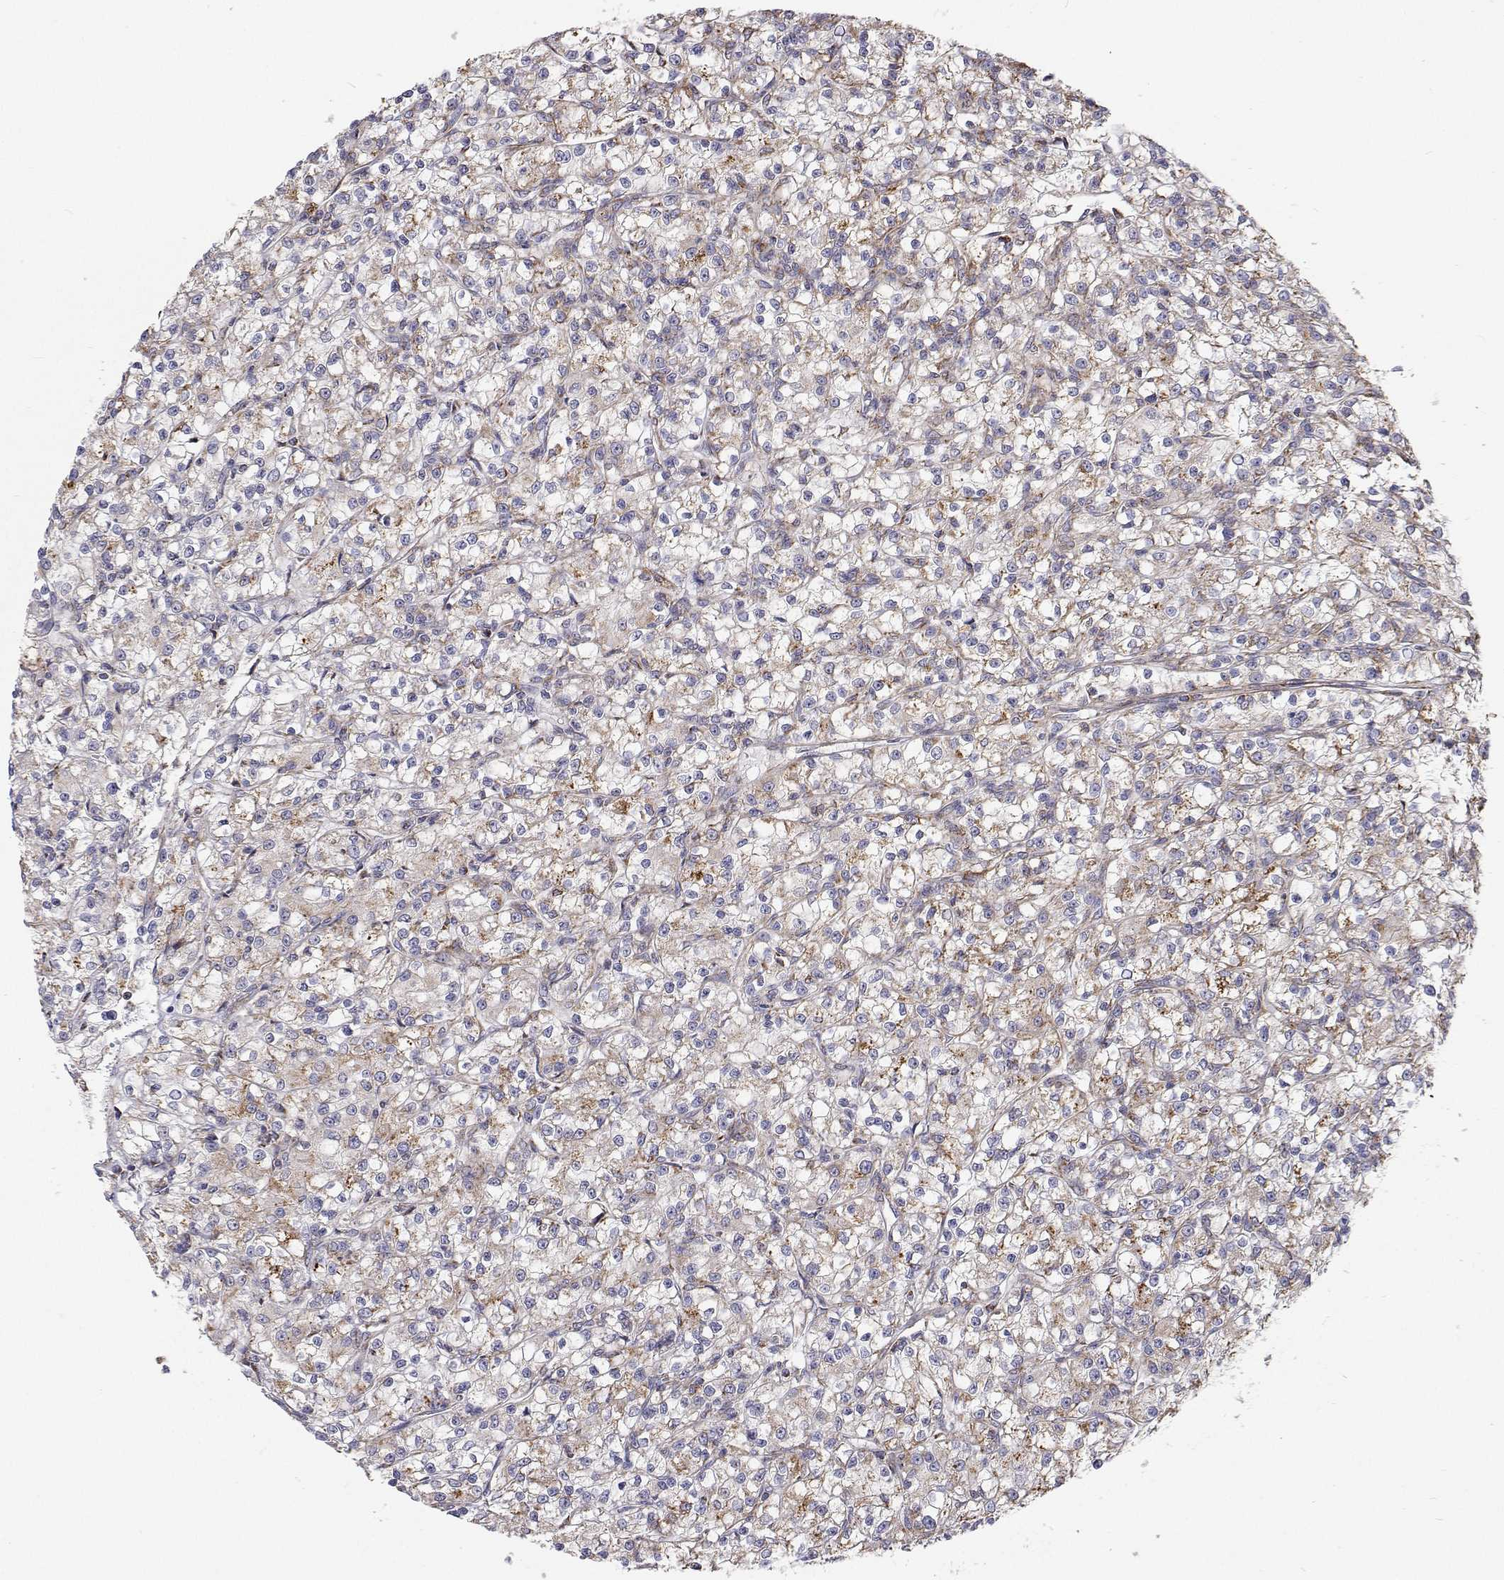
{"staining": {"intensity": "weak", "quantity": "25%-75%", "location": "cytoplasmic/membranous"}, "tissue": "renal cancer", "cell_type": "Tumor cells", "image_type": "cancer", "snomed": [{"axis": "morphology", "description": "Adenocarcinoma, NOS"}, {"axis": "topography", "description": "Kidney"}], "caption": "A photomicrograph showing weak cytoplasmic/membranous expression in about 25%-75% of tumor cells in renal adenocarcinoma, as visualized by brown immunohistochemical staining.", "gene": "SPICE1", "patient": {"sex": "female", "age": 59}}